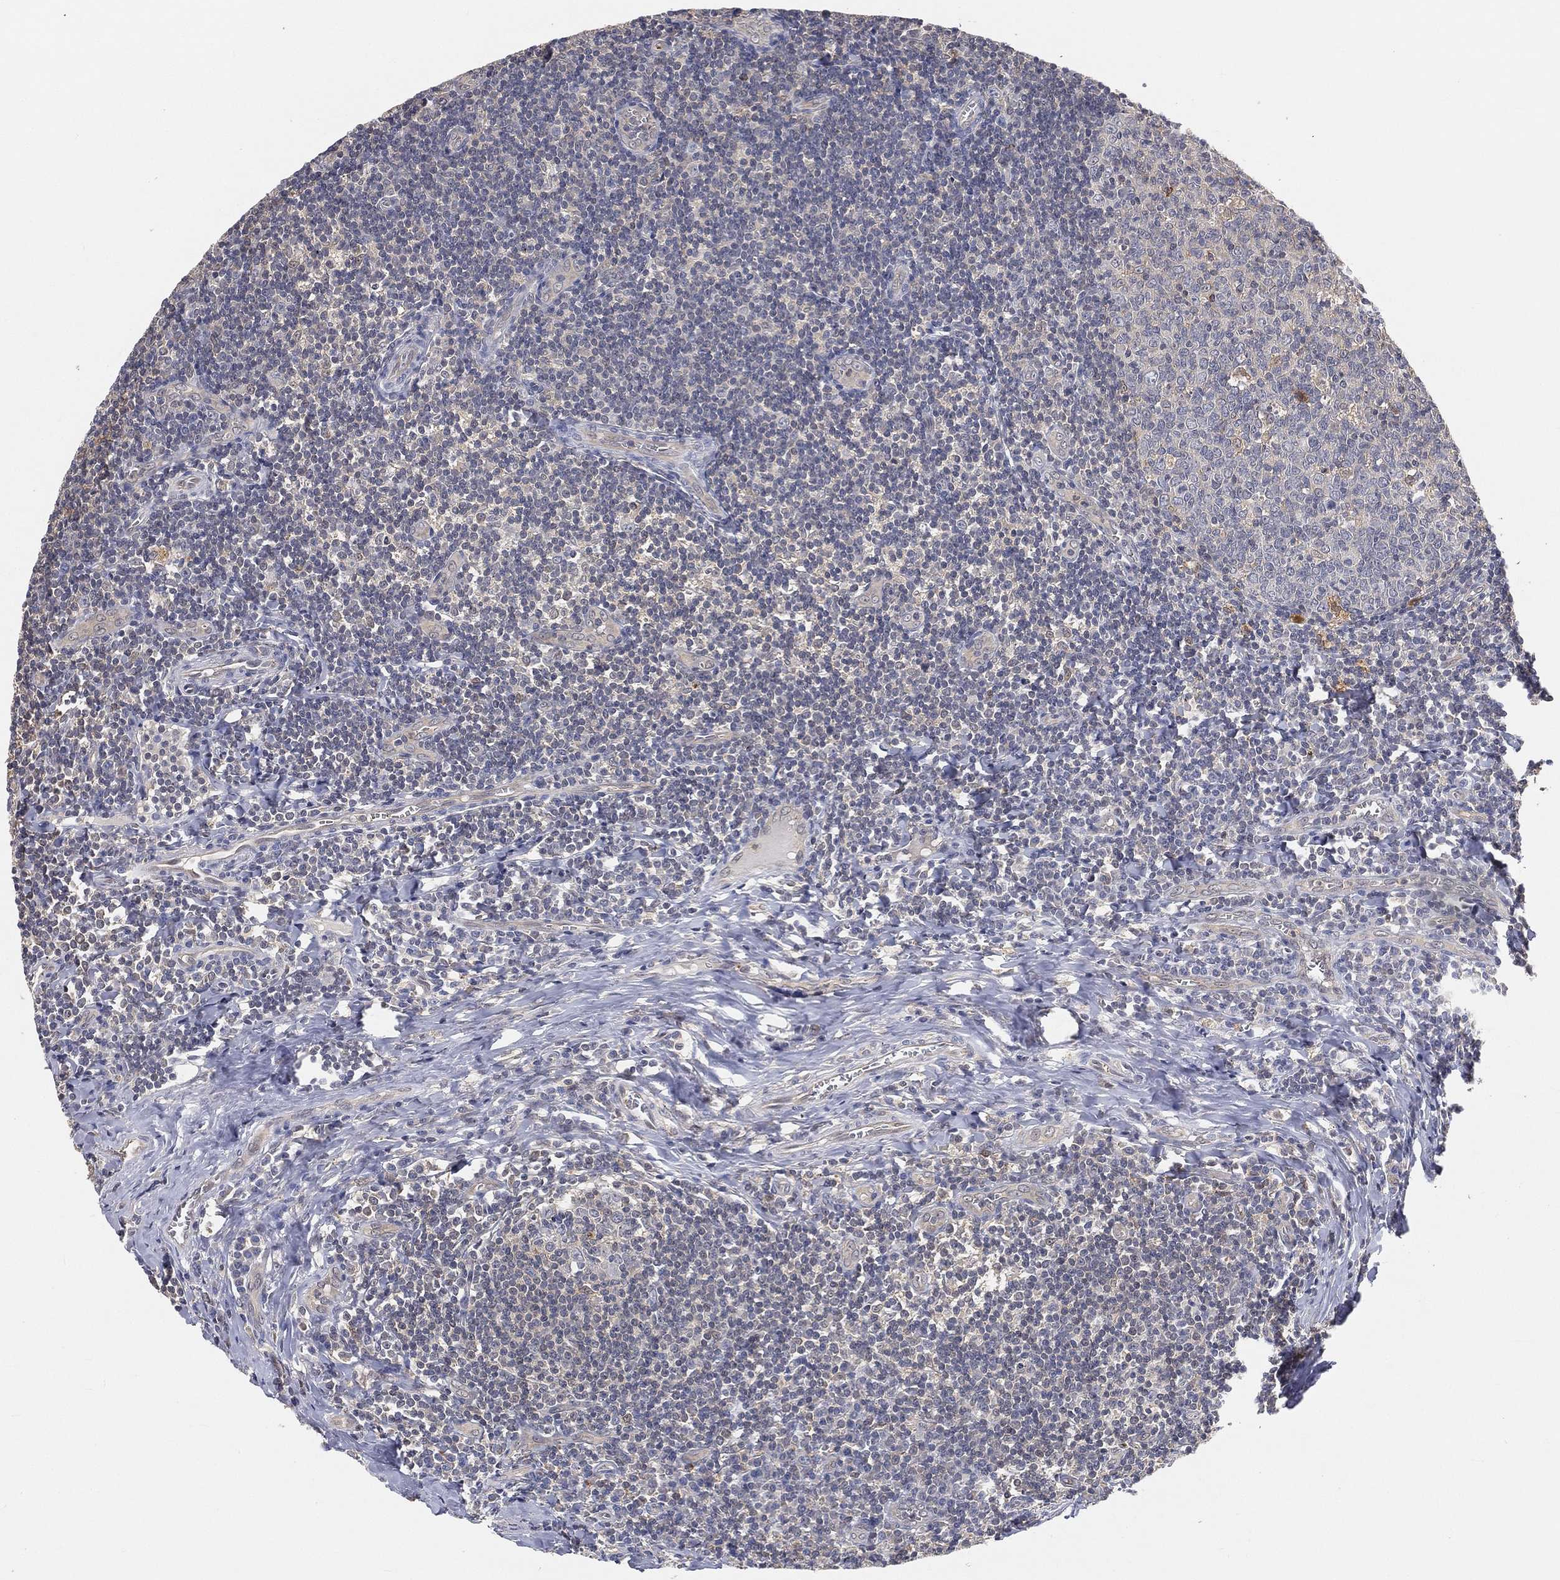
{"staining": {"intensity": "negative", "quantity": "none", "location": "none"}, "tissue": "tonsil", "cell_type": "Germinal center cells", "image_type": "normal", "snomed": [{"axis": "morphology", "description": "Normal tissue, NOS"}, {"axis": "morphology", "description": "Inflammation, NOS"}, {"axis": "topography", "description": "Tonsil"}], "caption": "Photomicrograph shows no significant protein expression in germinal center cells of benign tonsil.", "gene": "MAPK1", "patient": {"sex": "female", "age": 31}}